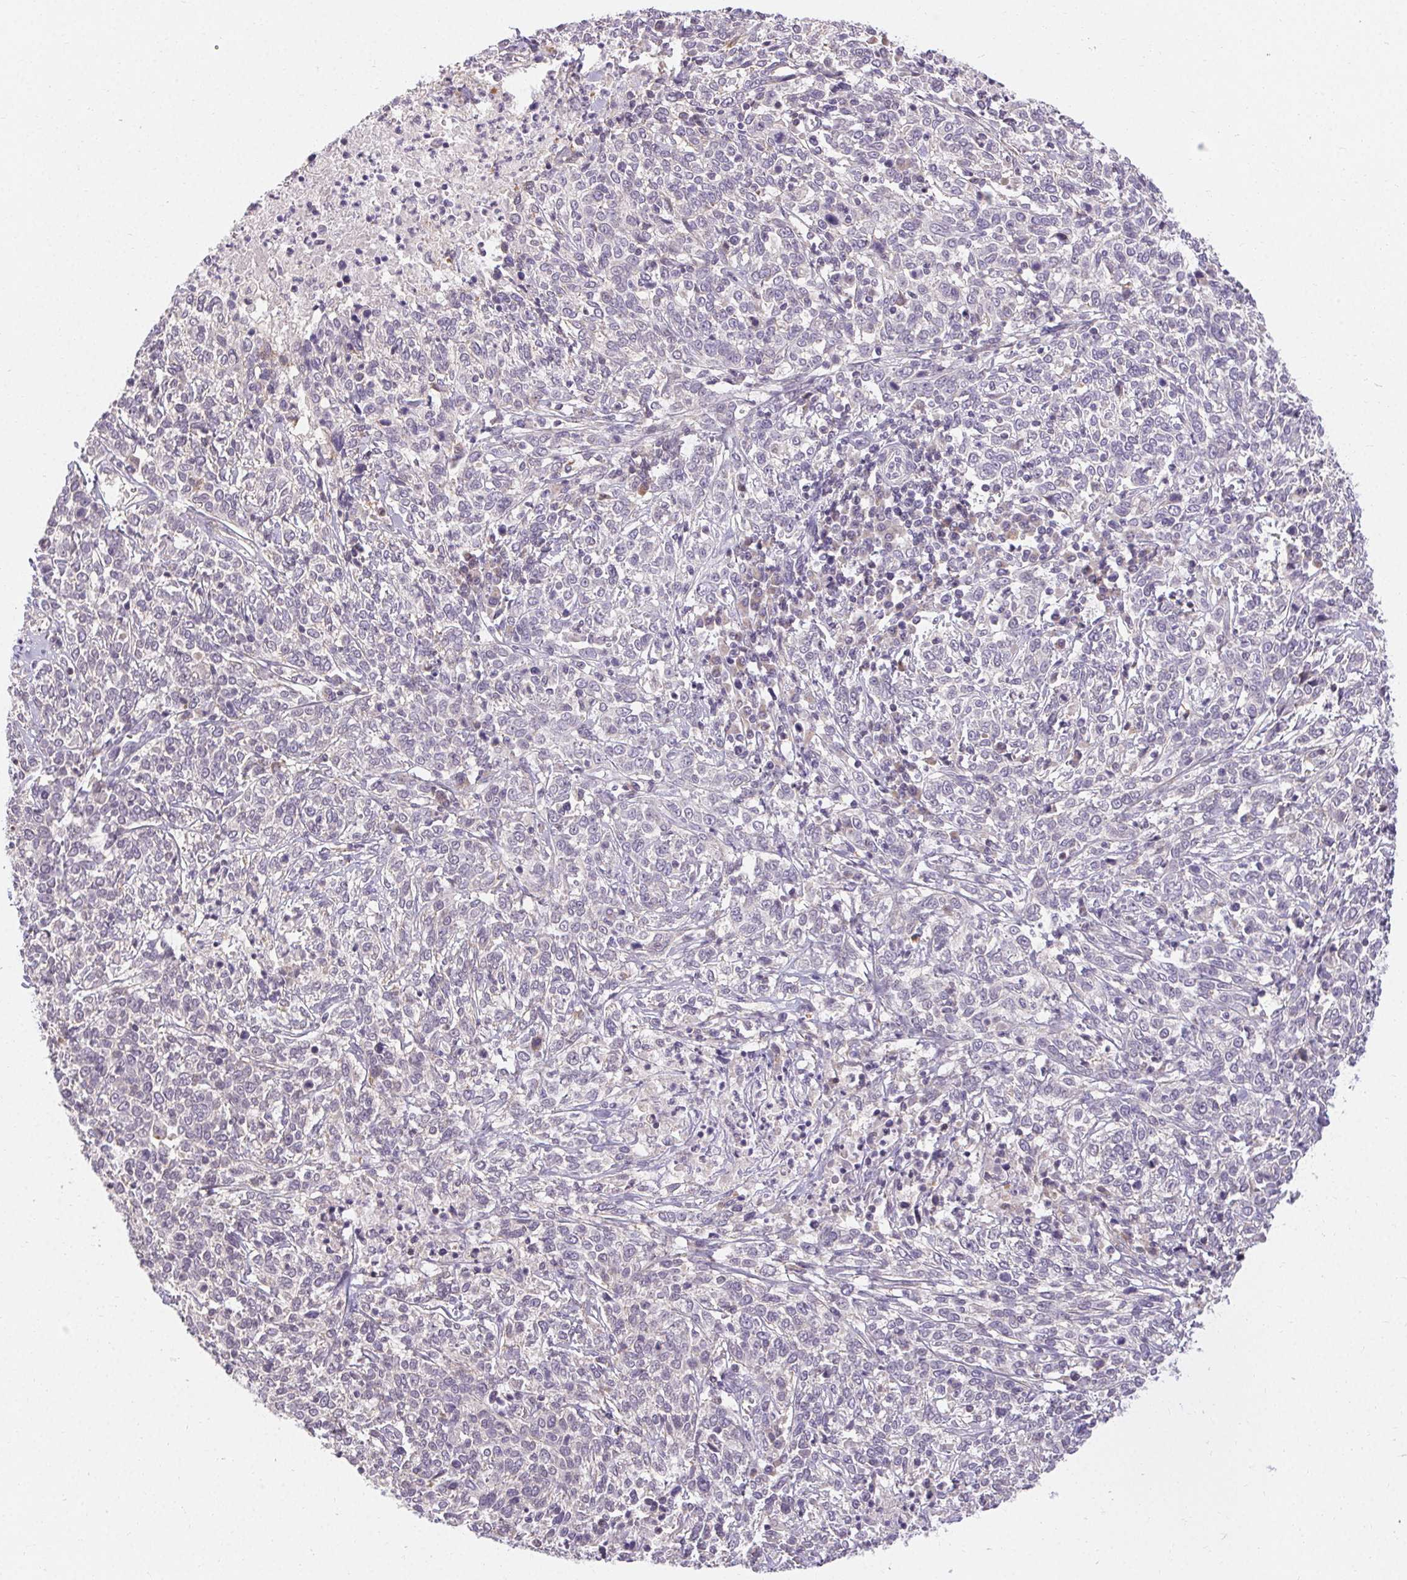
{"staining": {"intensity": "negative", "quantity": "none", "location": "none"}, "tissue": "cervical cancer", "cell_type": "Tumor cells", "image_type": "cancer", "snomed": [{"axis": "morphology", "description": "Squamous cell carcinoma, NOS"}, {"axis": "topography", "description": "Cervix"}], "caption": "This is an immunohistochemistry (IHC) micrograph of human cervical cancer (squamous cell carcinoma). There is no expression in tumor cells.", "gene": "TMEM52B", "patient": {"sex": "female", "age": 46}}